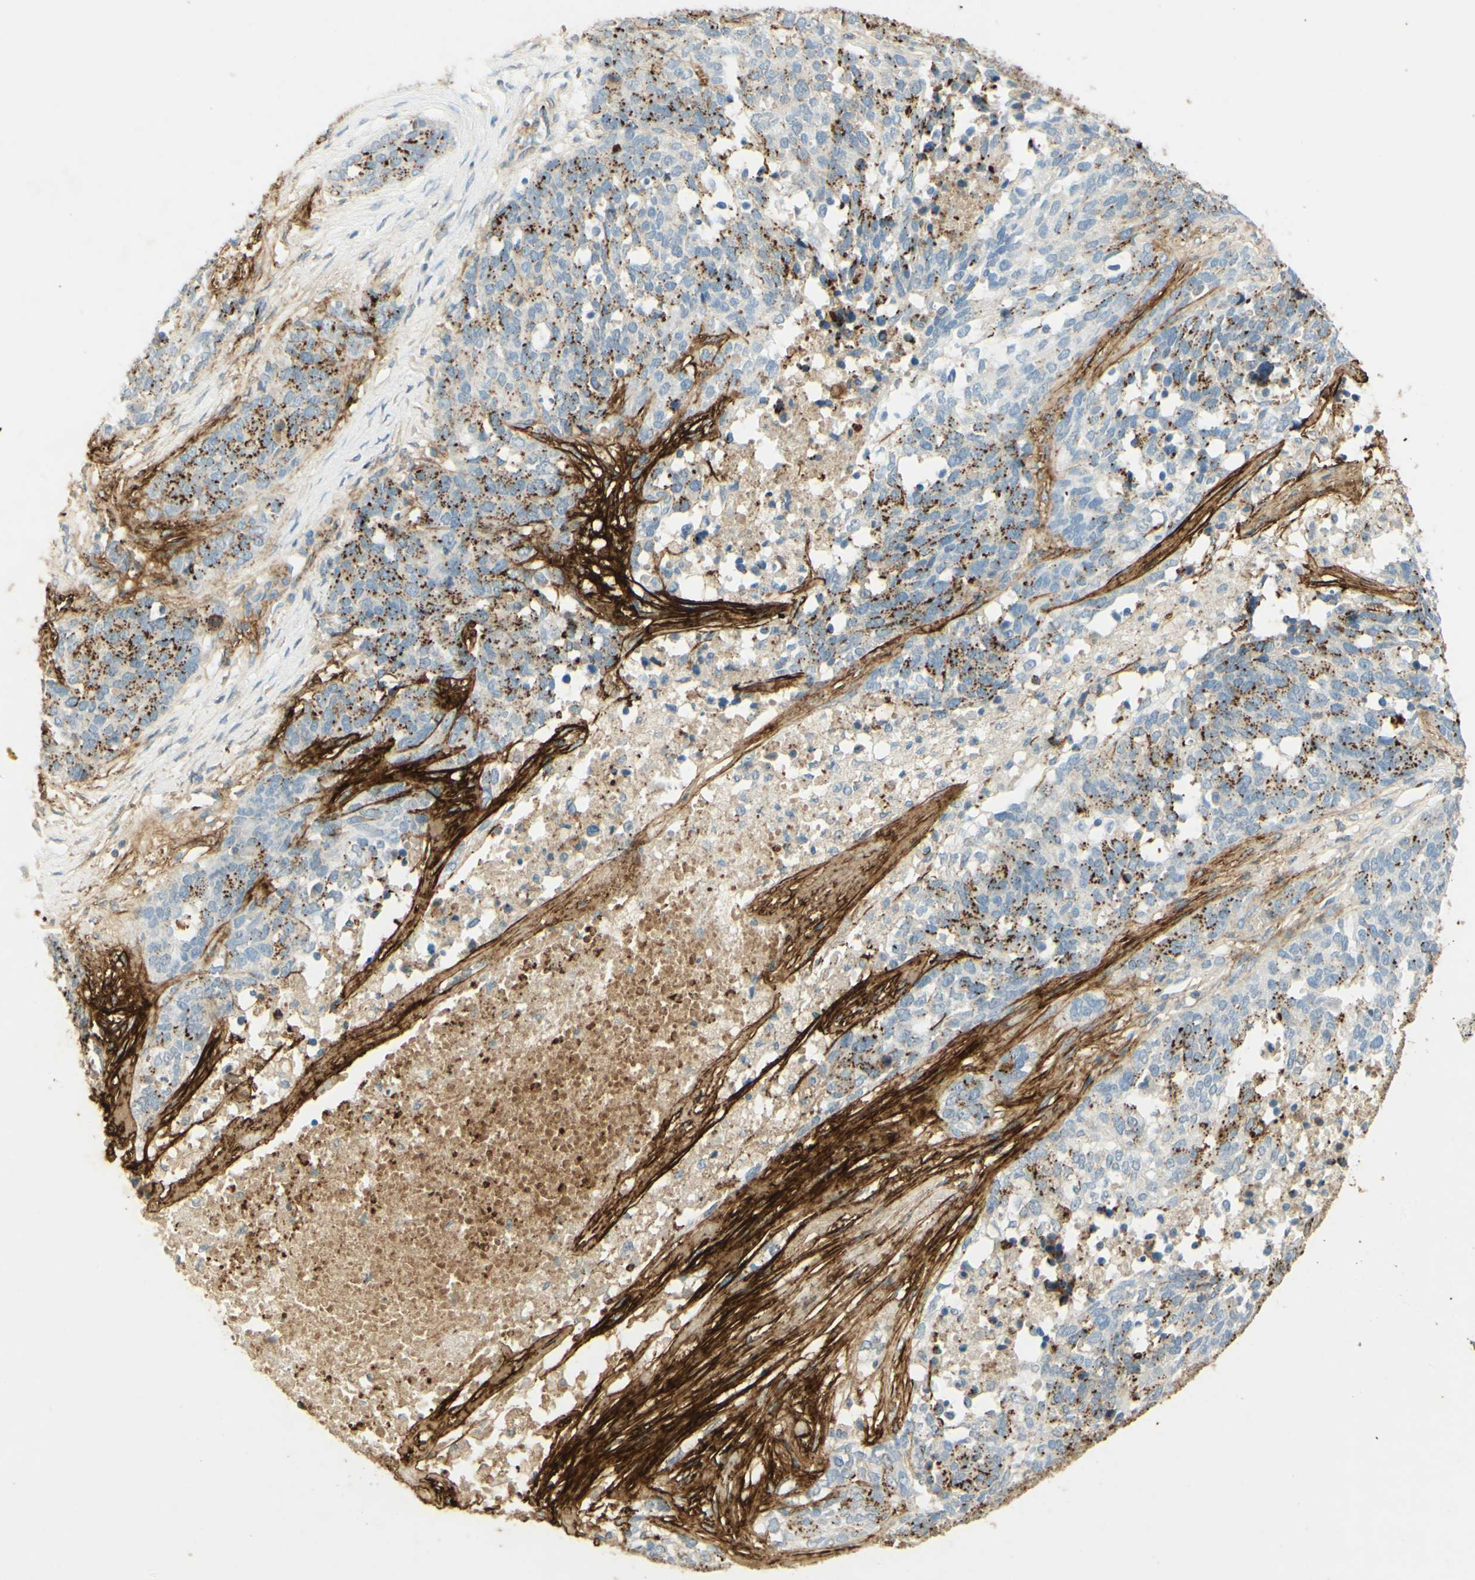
{"staining": {"intensity": "strong", "quantity": ">75%", "location": "cytoplasmic/membranous"}, "tissue": "ovarian cancer", "cell_type": "Tumor cells", "image_type": "cancer", "snomed": [{"axis": "morphology", "description": "Cystadenocarcinoma, serous, NOS"}, {"axis": "topography", "description": "Ovary"}], "caption": "This is a histology image of IHC staining of ovarian cancer (serous cystadenocarcinoma), which shows strong staining in the cytoplasmic/membranous of tumor cells.", "gene": "TNN", "patient": {"sex": "female", "age": 44}}